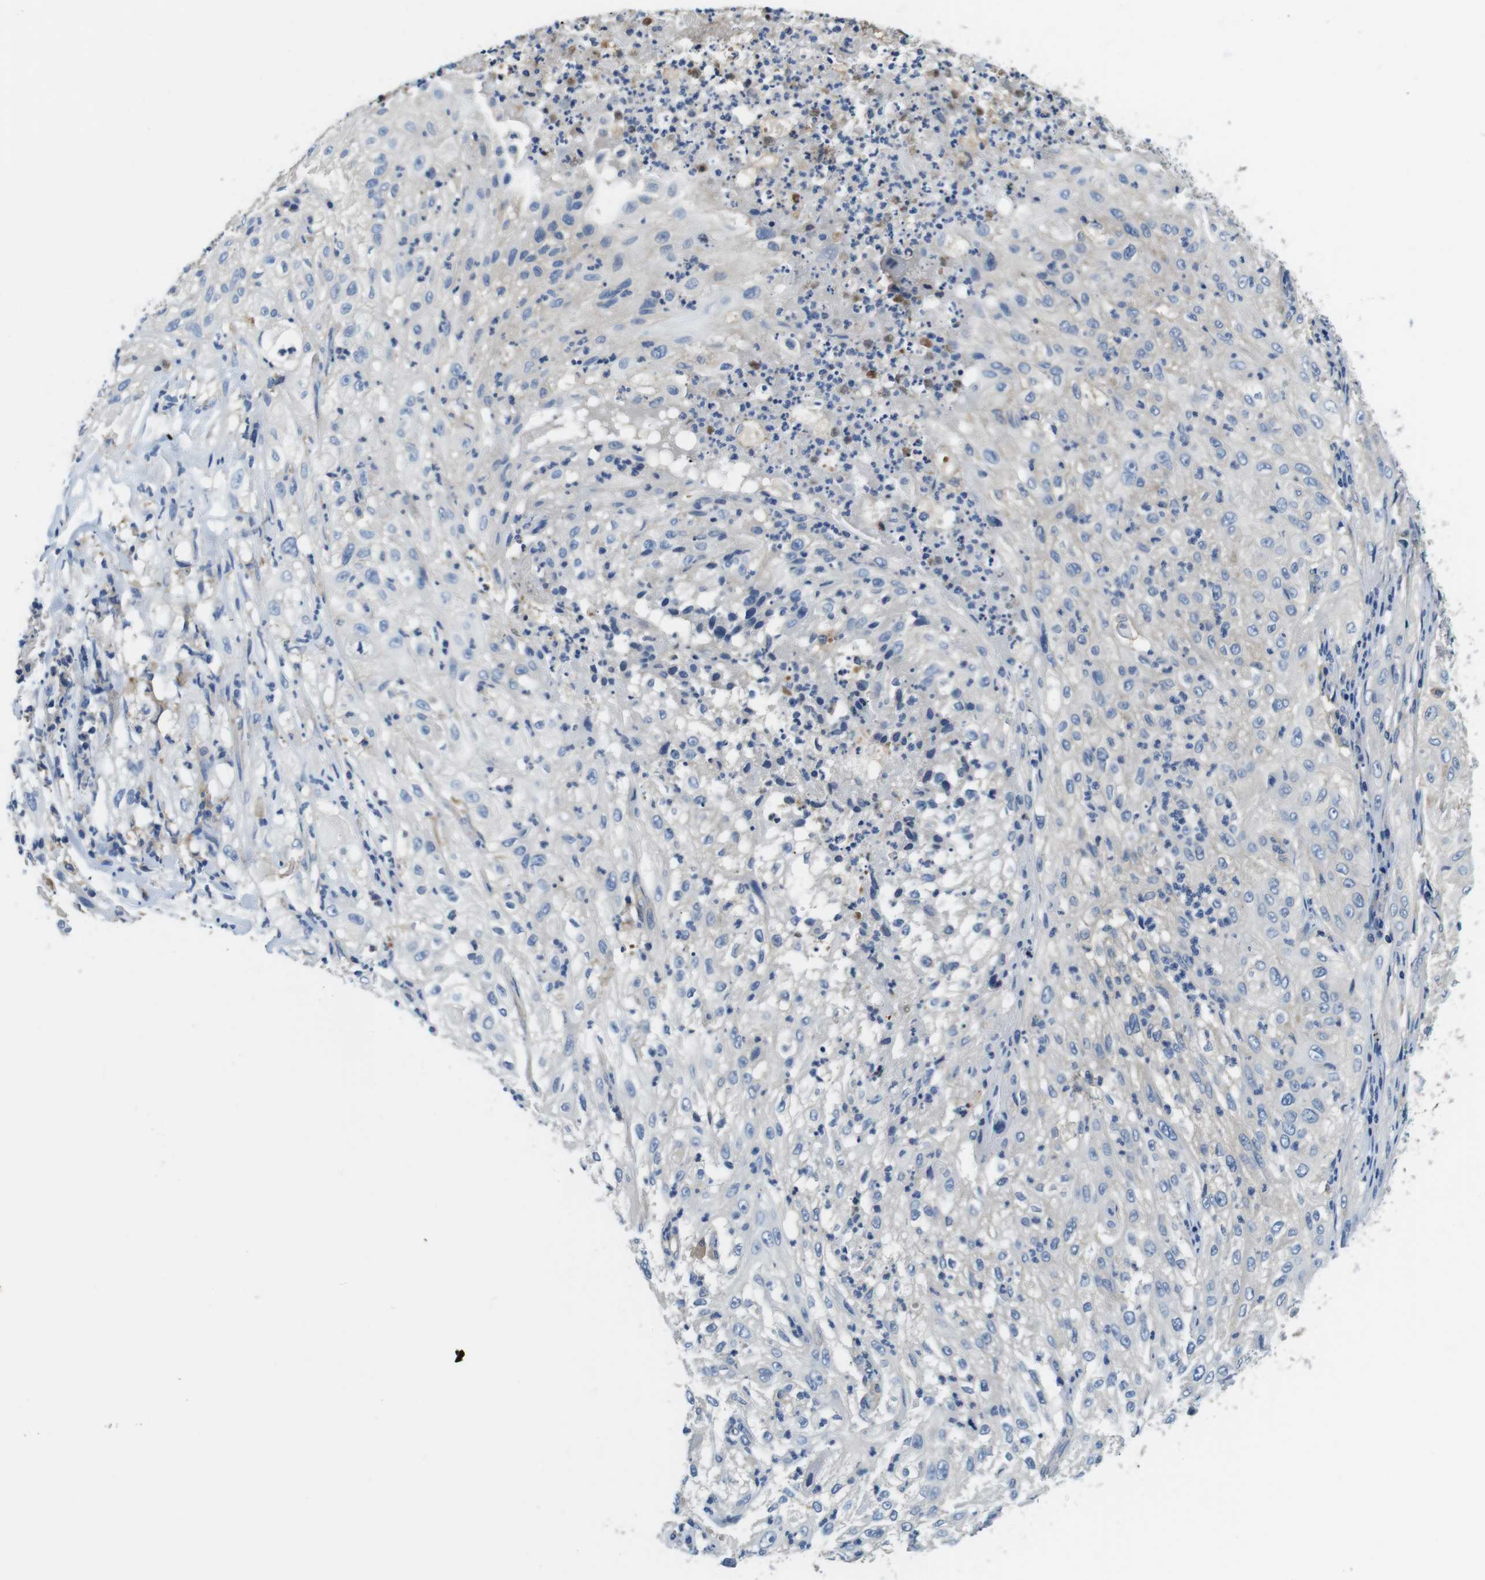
{"staining": {"intensity": "negative", "quantity": "none", "location": "none"}, "tissue": "lung cancer", "cell_type": "Tumor cells", "image_type": "cancer", "snomed": [{"axis": "morphology", "description": "Inflammation, NOS"}, {"axis": "morphology", "description": "Squamous cell carcinoma, NOS"}, {"axis": "topography", "description": "Lymph node"}, {"axis": "topography", "description": "Soft tissue"}, {"axis": "topography", "description": "Lung"}], "caption": "This is an immunohistochemistry (IHC) photomicrograph of lung cancer. There is no positivity in tumor cells.", "gene": "DENND4C", "patient": {"sex": "male", "age": 66}}